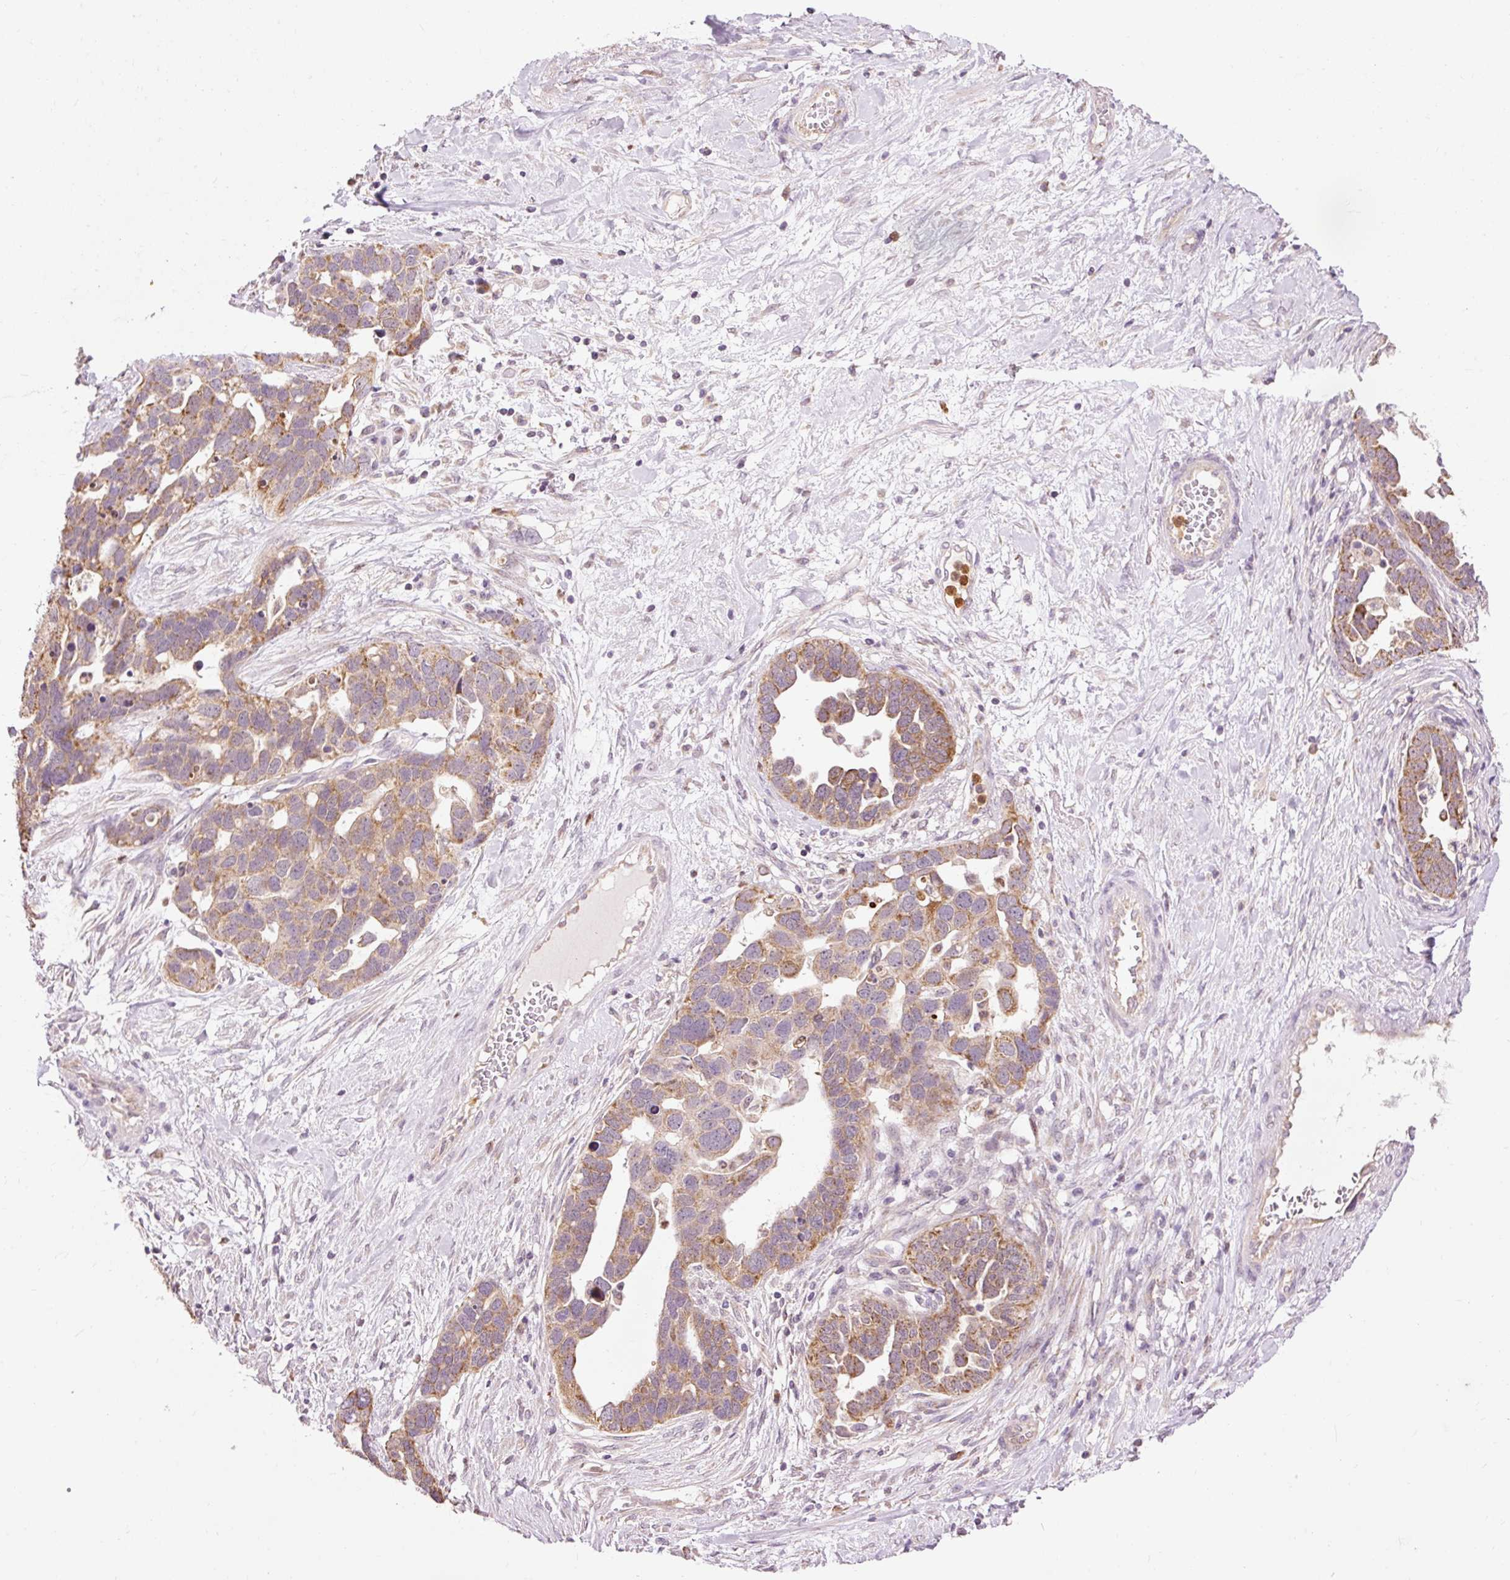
{"staining": {"intensity": "moderate", "quantity": ">75%", "location": "cytoplasmic/membranous"}, "tissue": "ovarian cancer", "cell_type": "Tumor cells", "image_type": "cancer", "snomed": [{"axis": "morphology", "description": "Cystadenocarcinoma, serous, NOS"}, {"axis": "topography", "description": "Ovary"}], "caption": "Immunohistochemical staining of human serous cystadenocarcinoma (ovarian) shows medium levels of moderate cytoplasmic/membranous staining in approximately >75% of tumor cells.", "gene": "PRDX5", "patient": {"sex": "female", "age": 54}}